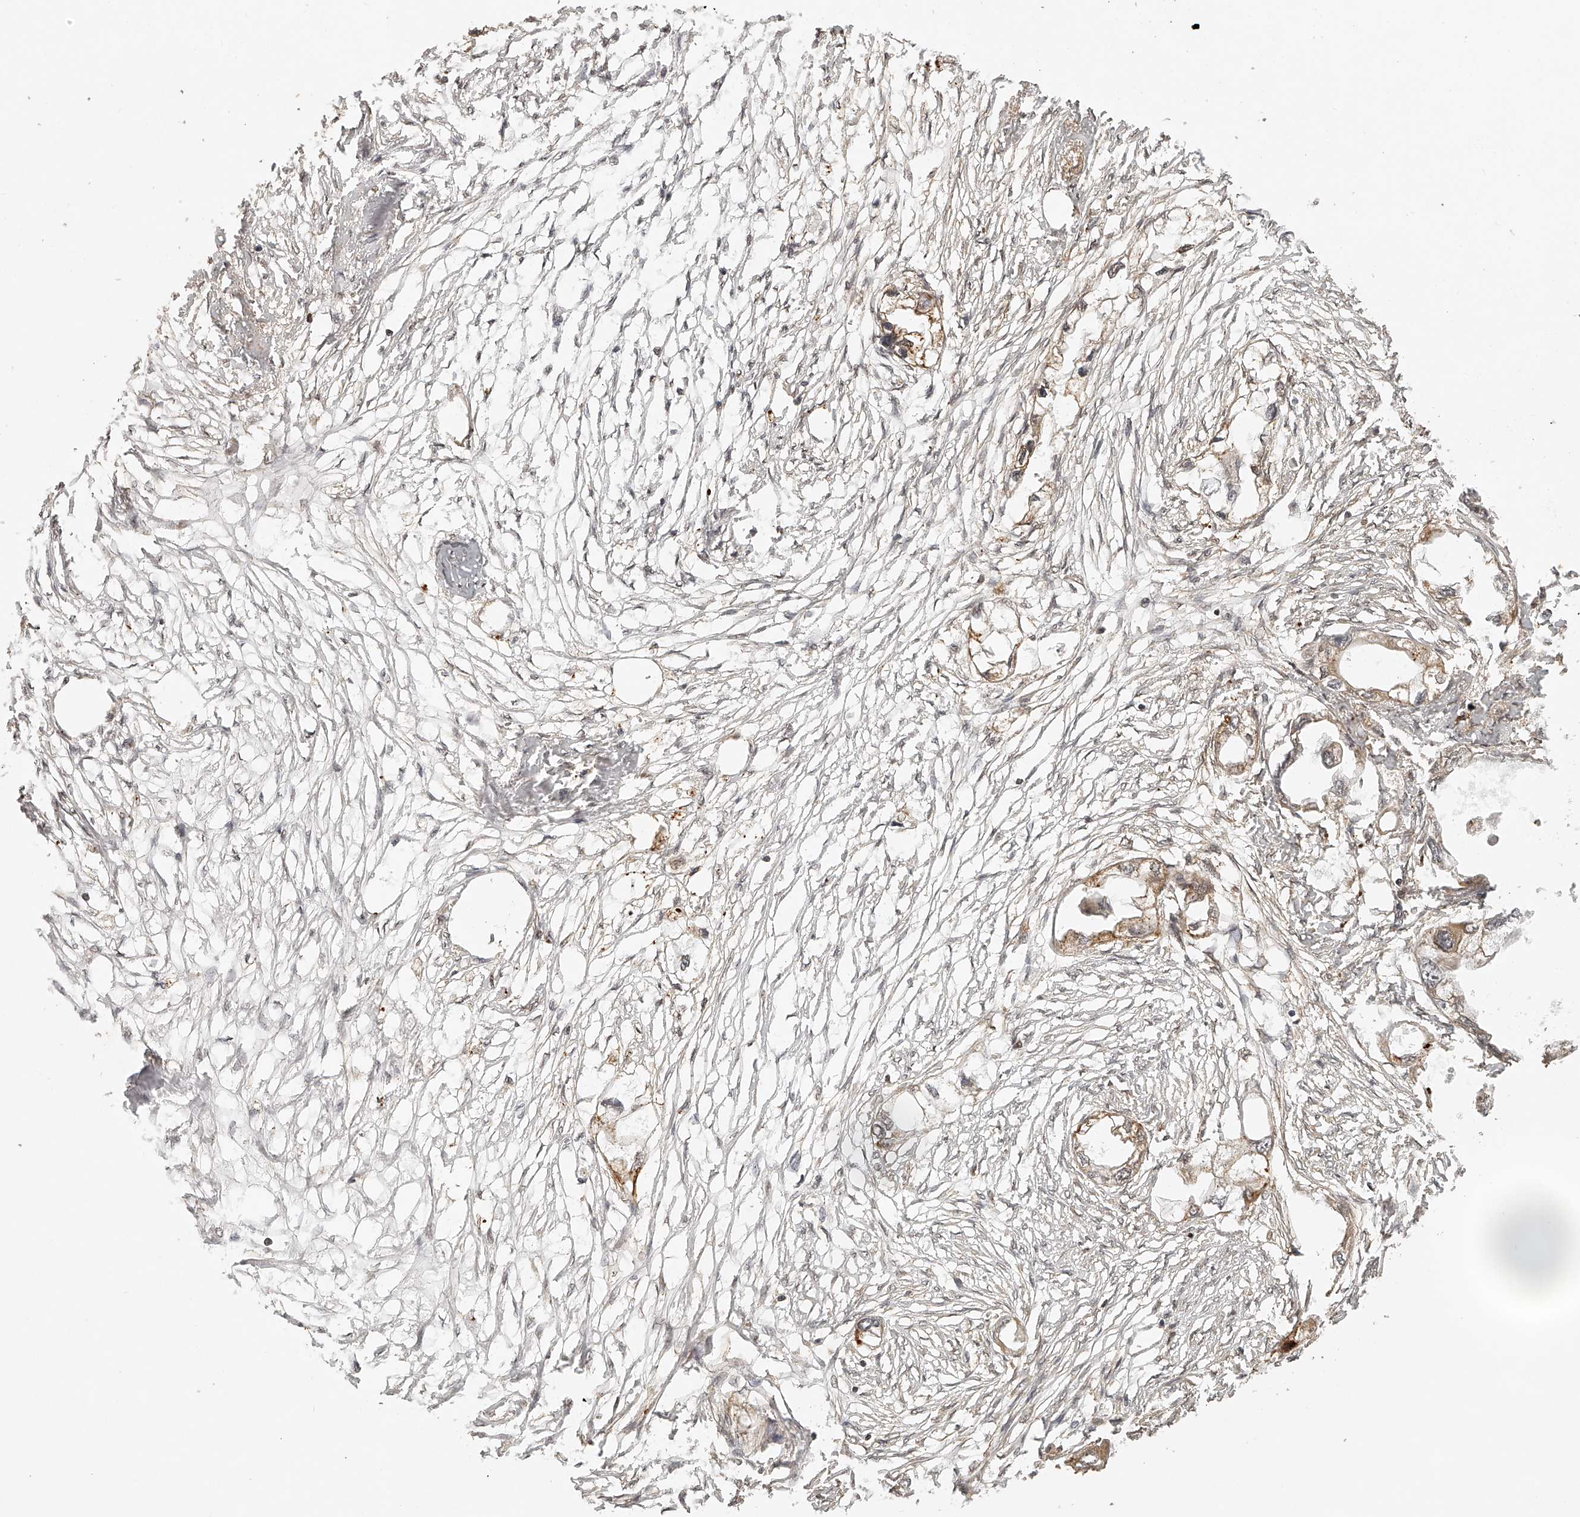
{"staining": {"intensity": "moderate", "quantity": ">75%", "location": "cytoplasmic/membranous"}, "tissue": "endometrial cancer", "cell_type": "Tumor cells", "image_type": "cancer", "snomed": [{"axis": "morphology", "description": "Adenocarcinoma, NOS"}, {"axis": "morphology", "description": "Adenocarcinoma, metastatic, NOS"}, {"axis": "topography", "description": "Adipose tissue"}, {"axis": "topography", "description": "Endometrium"}], "caption": "Brown immunohistochemical staining in human endometrial cancer reveals moderate cytoplasmic/membranous expression in approximately >75% of tumor cells.", "gene": "BCL2L11", "patient": {"sex": "female", "age": 67}}